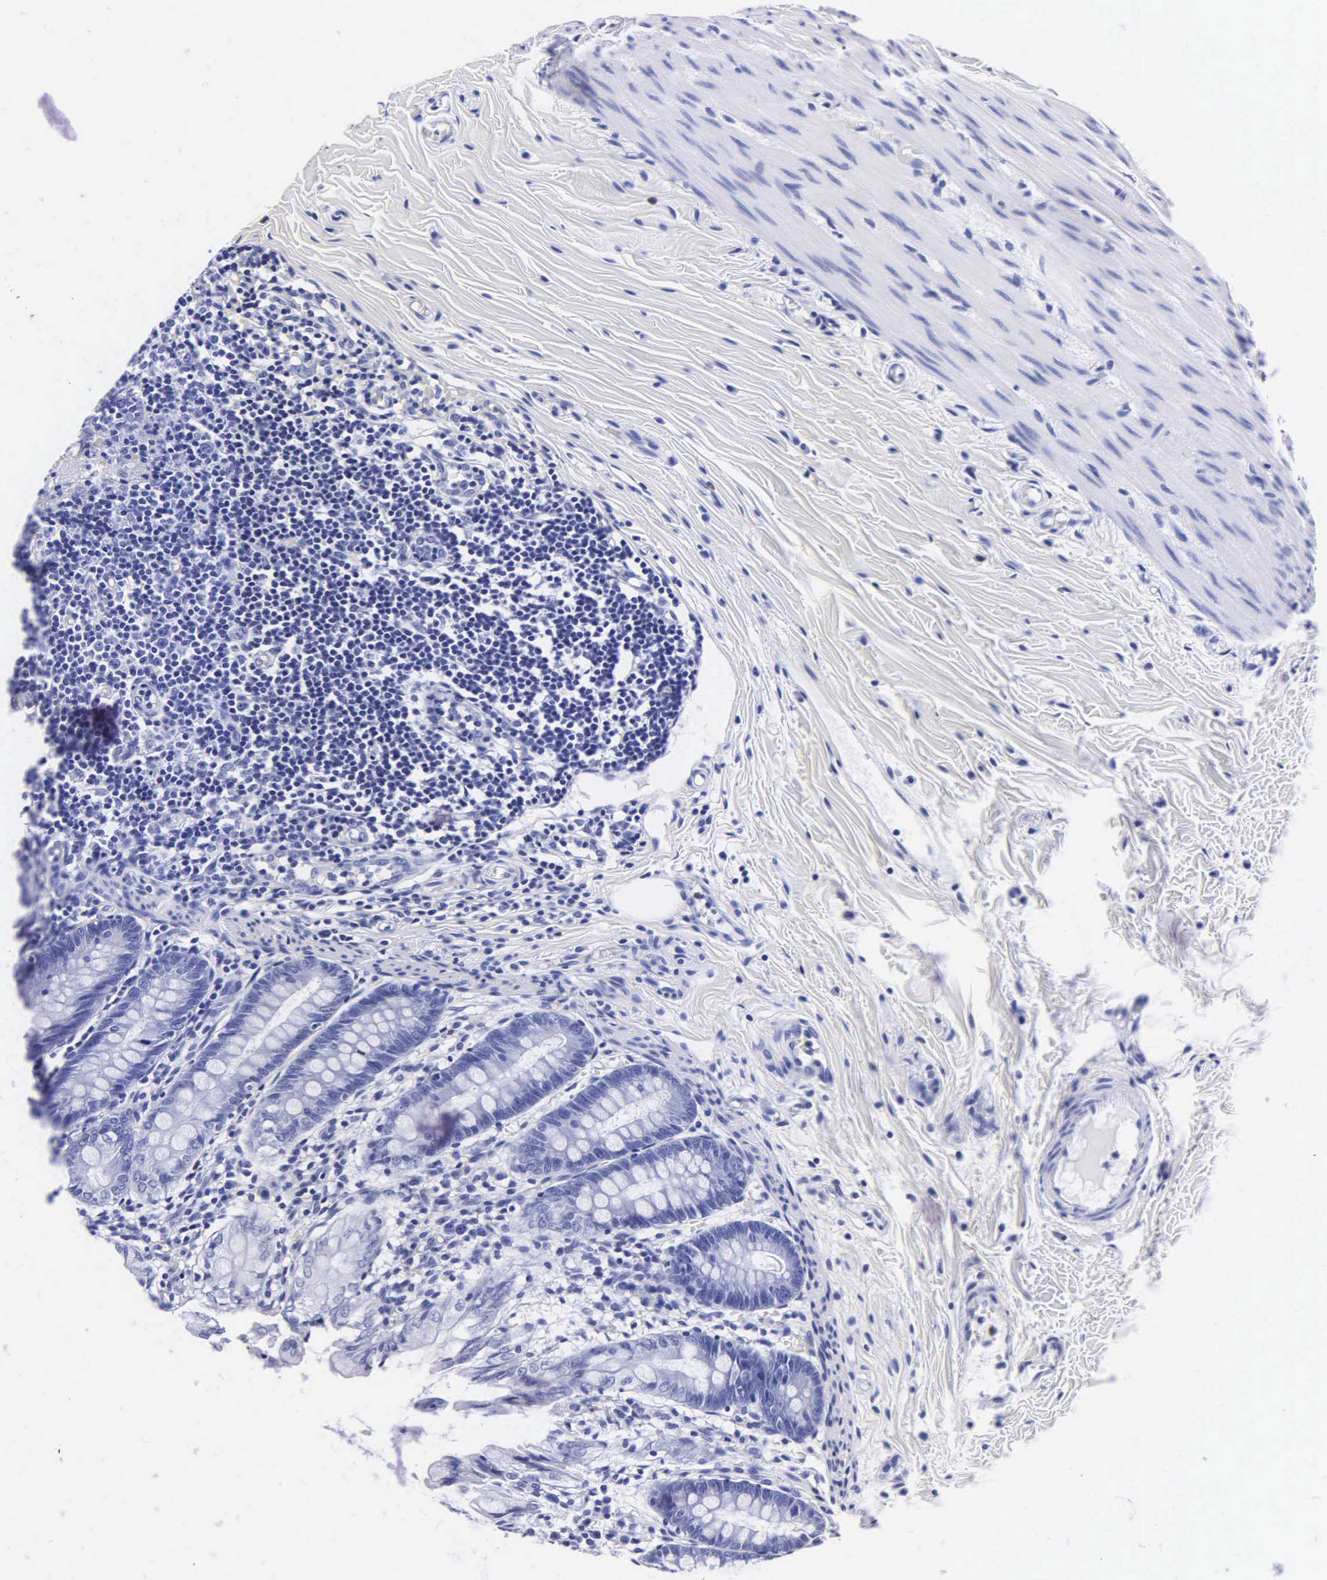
{"staining": {"intensity": "negative", "quantity": "none", "location": "none"}, "tissue": "colon", "cell_type": "Endothelial cells", "image_type": "normal", "snomed": [{"axis": "morphology", "description": "Normal tissue, NOS"}, {"axis": "topography", "description": "Colon"}], "caption": "Endothelial cells are negative for brown protein staining in benign colon.", "gene": "MB", "patient": {"sex": "male", "age": 1}}